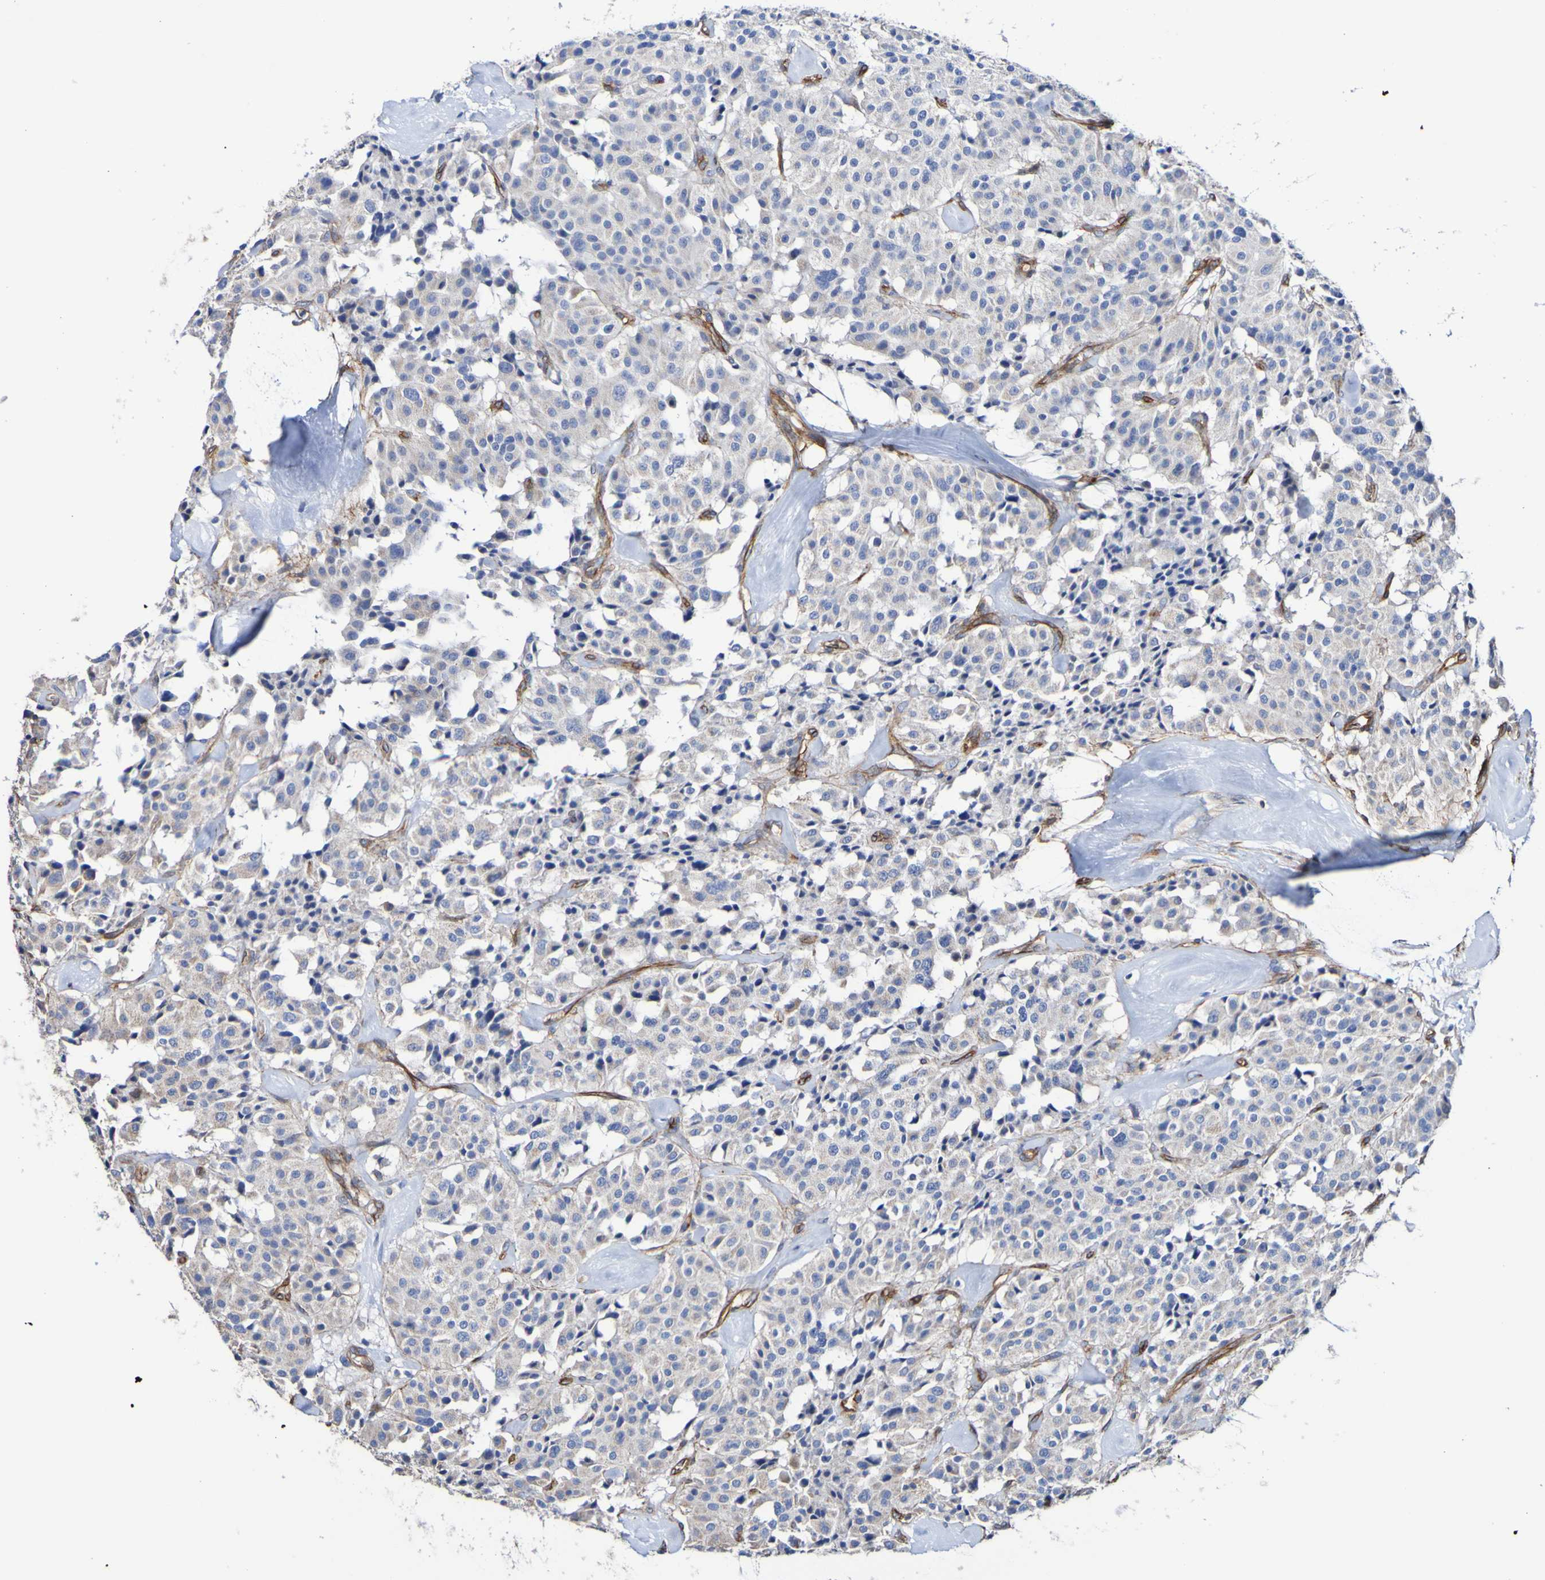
{"staining": {"intensity": "negative", "quantity": "none", "location": "none"}, "tissue": "carcinoid", "cell_type": "Tumor cells", "image_type": "cancer", "snomed": [{"axis": "morphology", "description": "Carcinoid, malignant, NOS"}, {"axis": "topography", "description": "Lung"}], "caption": "Tumor cells show no significant protein staining in carcinoid. Nuclei are stained in blue.", "gene": "ELMOD3", "patient": {"sex": "male", "age": 30}}